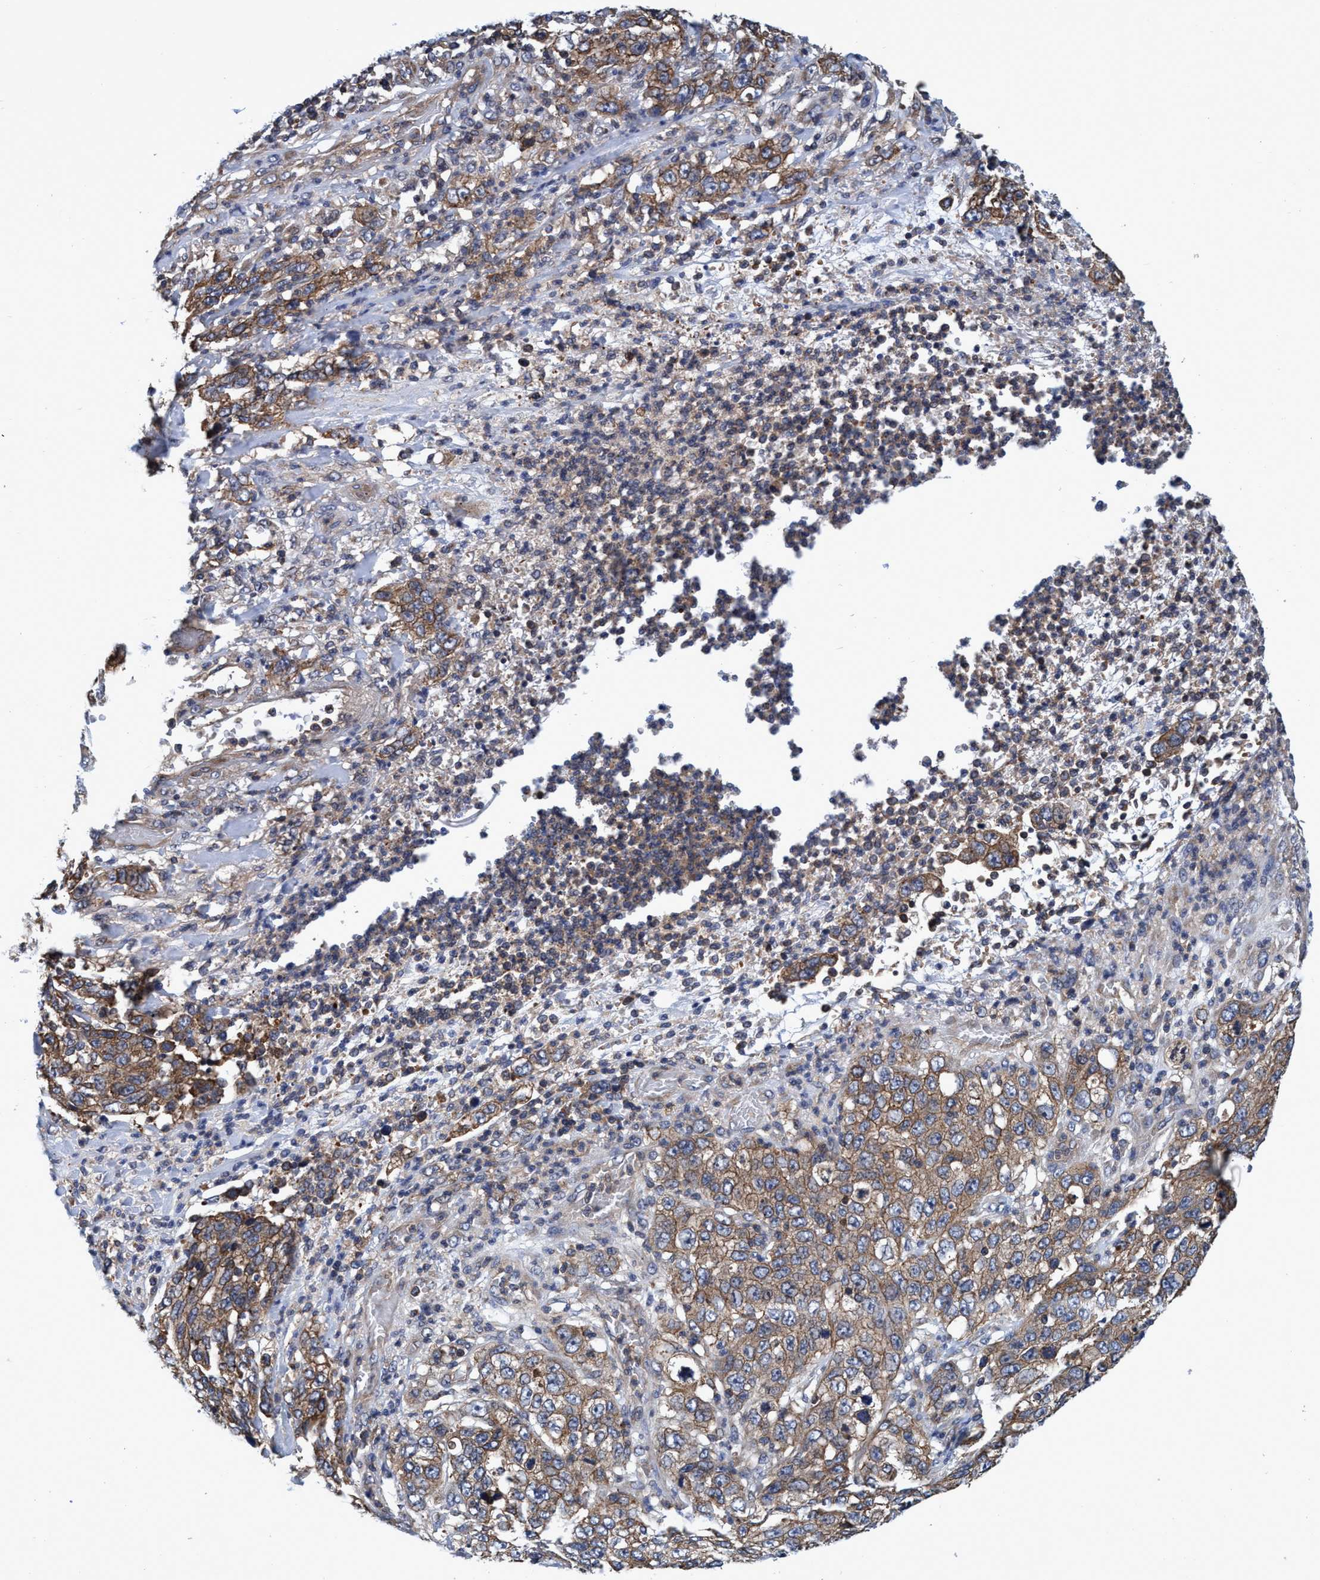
{"staining": {"intensity": "moderate", "quantity": ">75%", "location": "cytoplasmic/membranous"}, "tissue": "stomach cancer", "cell_type": "Tumor cells", "image_type": "cancer", "snomed": [{"axis": "morphology", "description": "Adenocarcinoma, NOS"}, {"axis": "topography", "description": "Stomach"}], "caption": "A histopathology image of stomach cancer (adenocarcinoma) stained for a protein shows moderate cytoplasmic/membranous brown staining in tumor cells. (DAB = brown stain, brightfield microscopy at high magnification).", "gene": "CALCOCO2", "patient": {"sex": "male", "age": 48}}